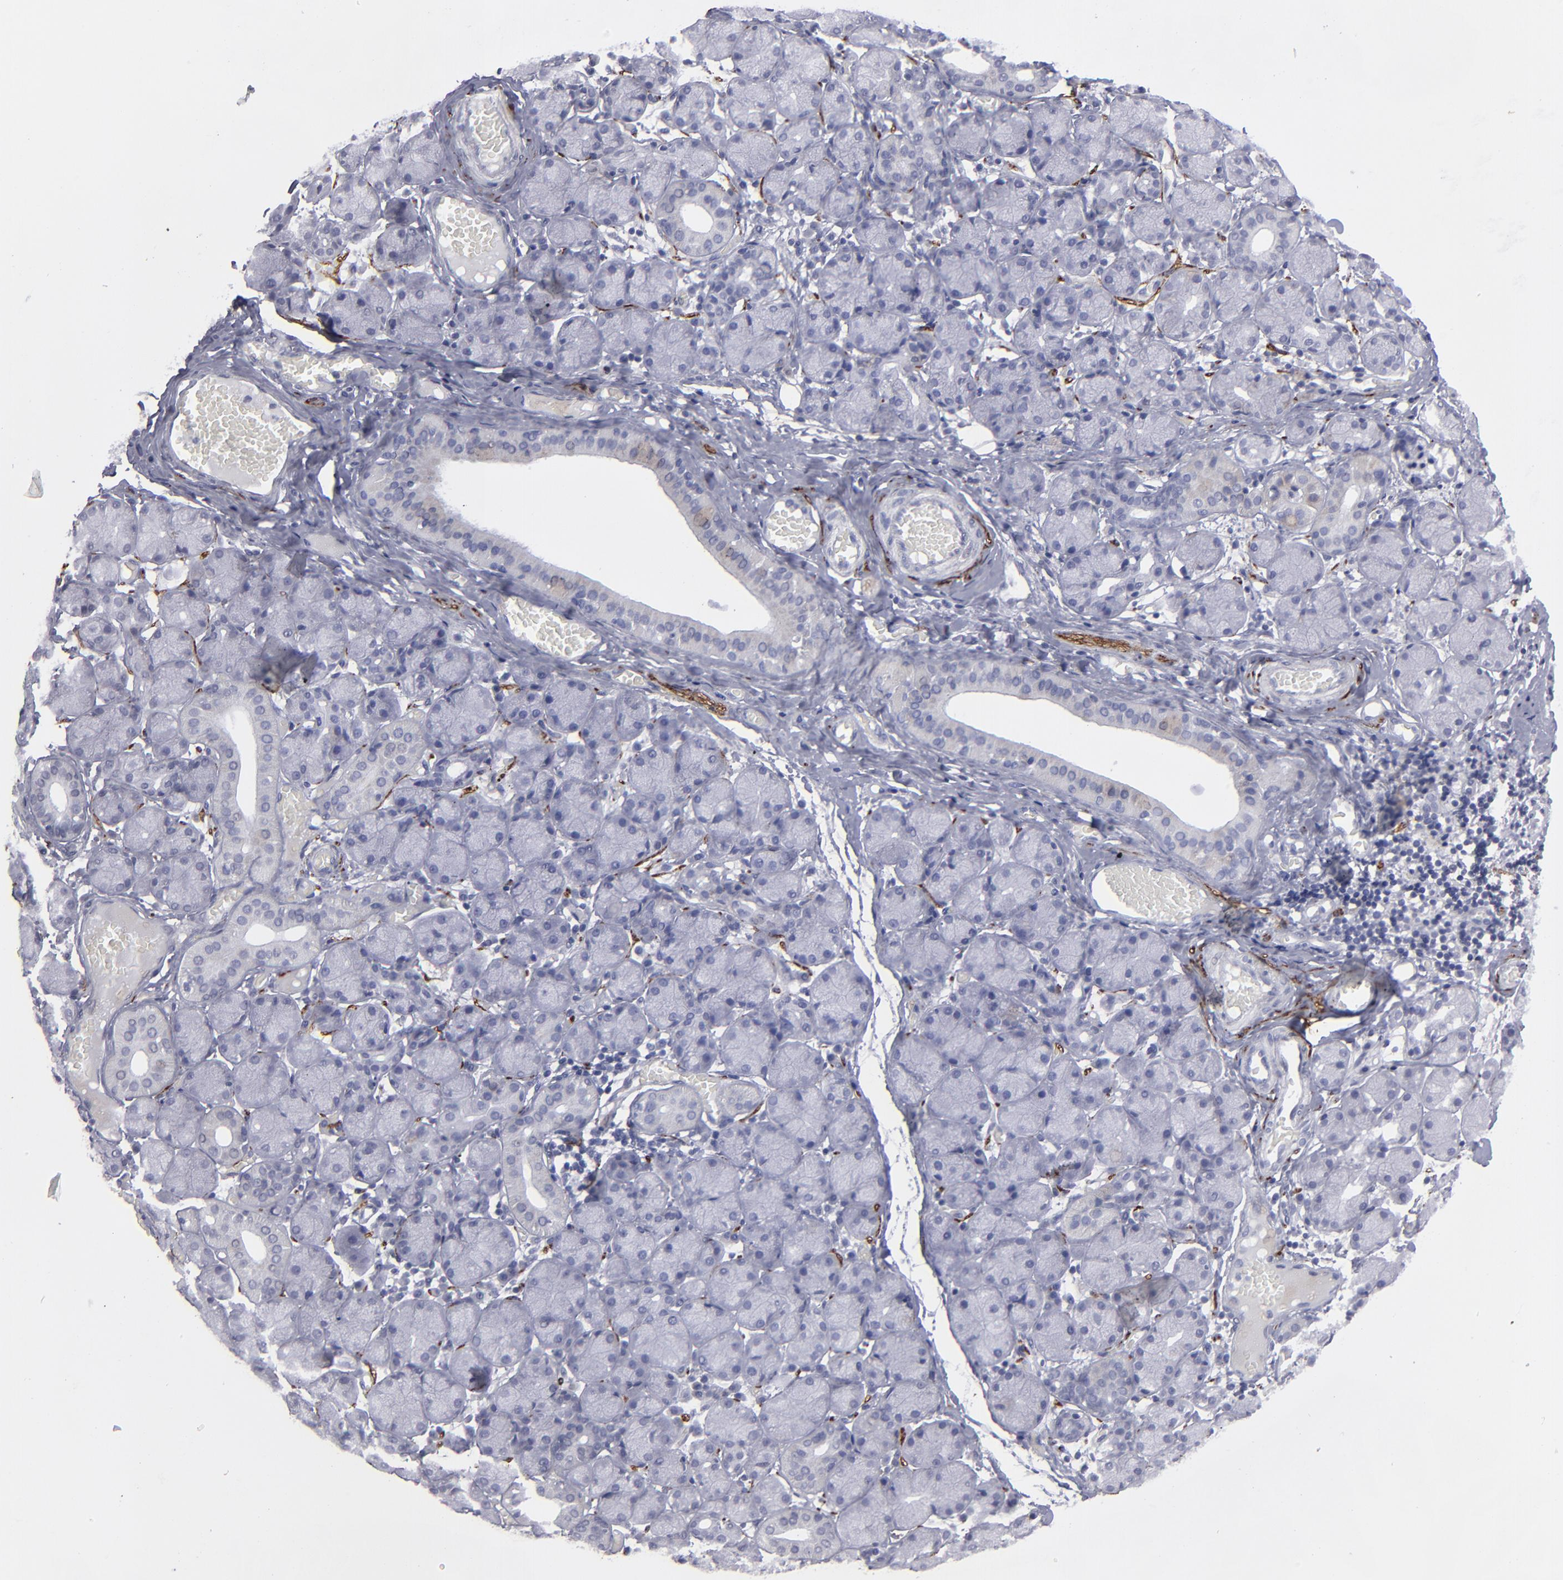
{"staining": {"intensity": "negative", "quantity": "none", "location": "none"}, "tissue": "salivary gland", "cell_type": "Glandular cells", "image_type": "normal", "snomed": [{"axis": "morphology", "description": "Normal tissue, NOS"}, {"axis": "topography", "description": "Salivary gland"}], "caption": "Glandular cells show no significant staining in benign salivary gland. Nuclei are stained in blue.", "gene": "CADM3", "patient": {"sex": "female", "age": 24}}